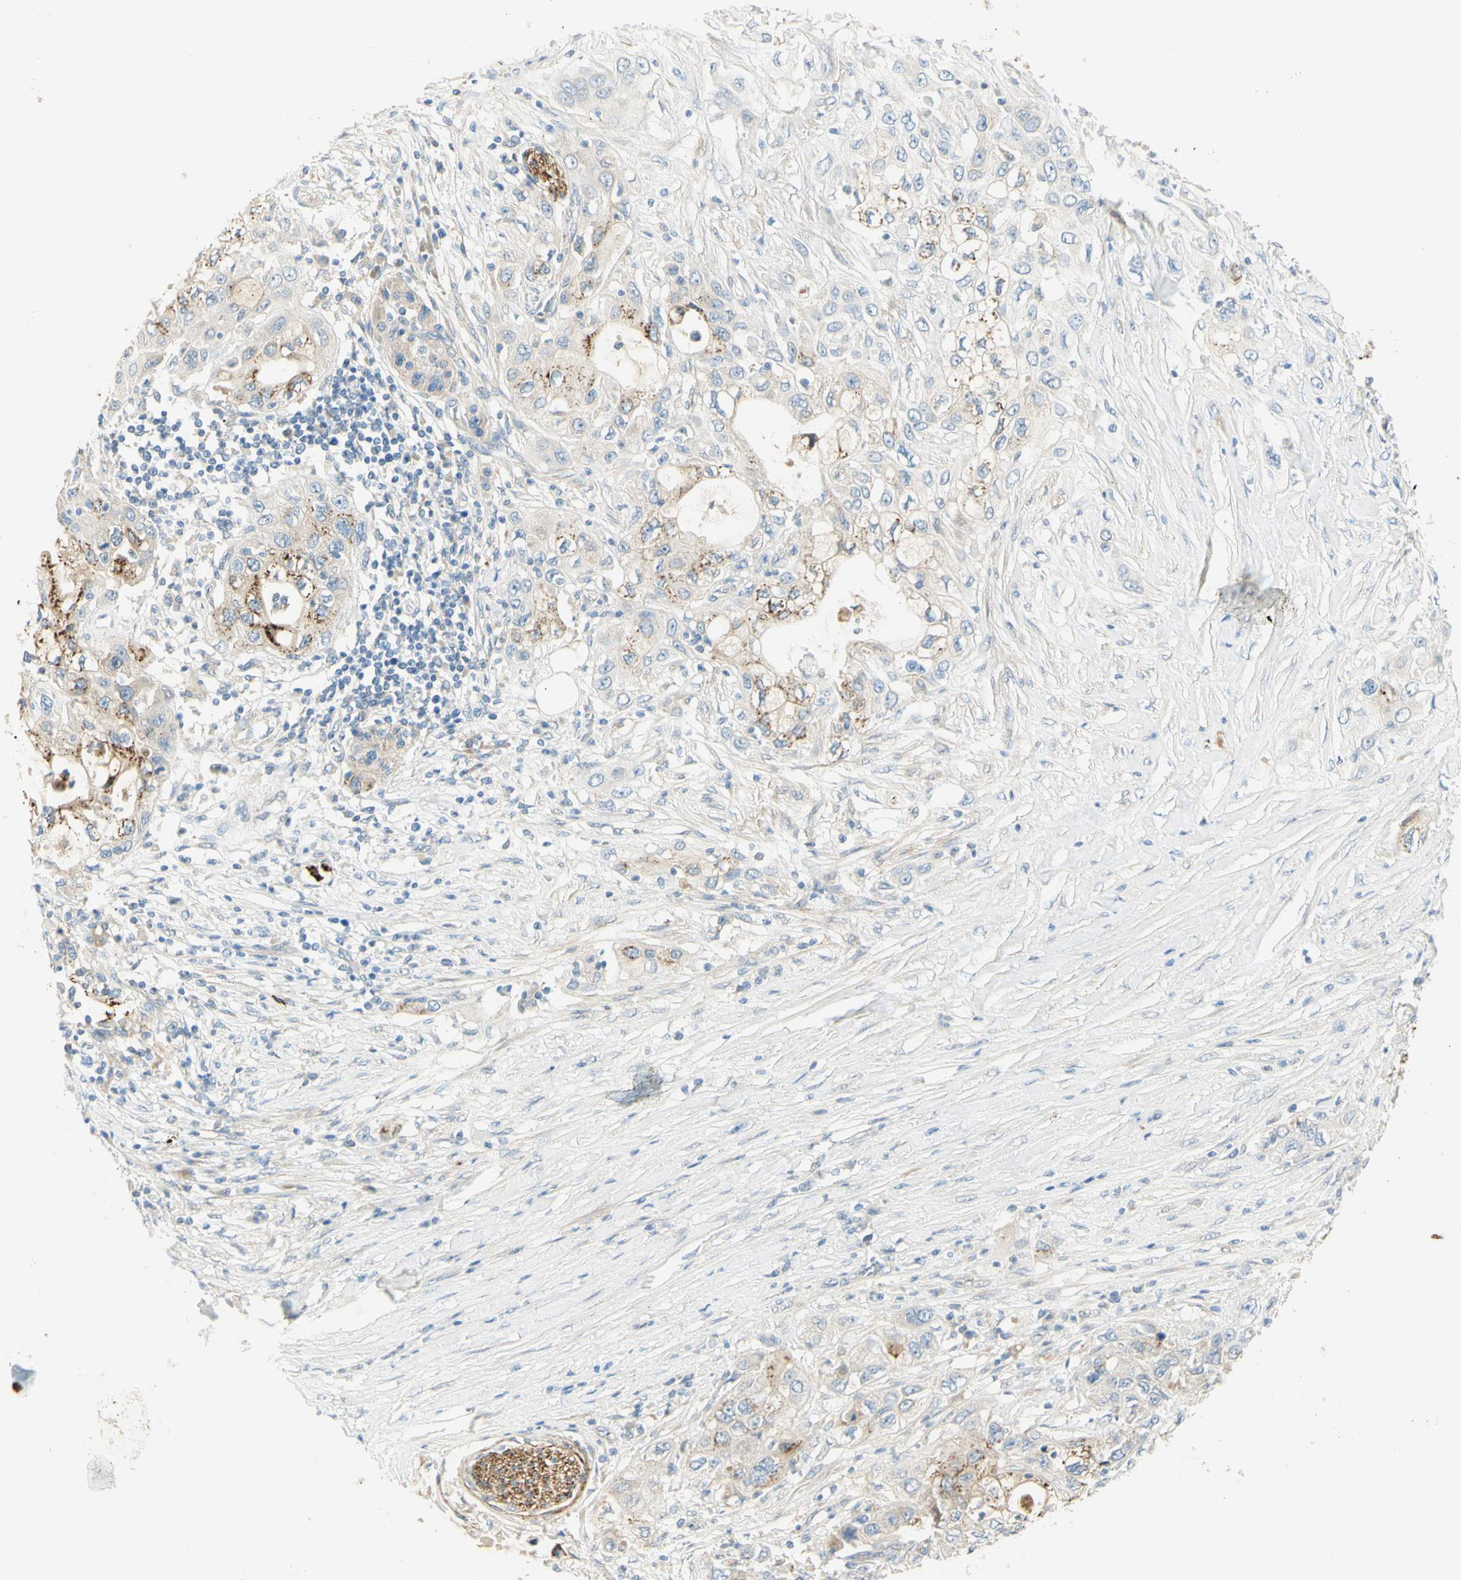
{"staining": {"intensity": "strong", "quantity": "<25%", "location": "cytoplasmic/membranous"}, "tissue": "pancreatic cancer", "cell_type": "Tumor cells", "image_type": "cancer", "snomed": [{"axis": "morphology", "description": "Adenocarcinoma, NOS"}, {"axis": "topography", "description": "Pancreas"}], "caption": "Immunohistochemistry (IHC) (DAB) staining of human adenocarcinoma (pancreatic) reveals strong cytoplasmic/membranous protein staining in approximately <25% of tumor cells.", "gene": "GCNT3", "patient": {"sex": "female", "age": 70}}